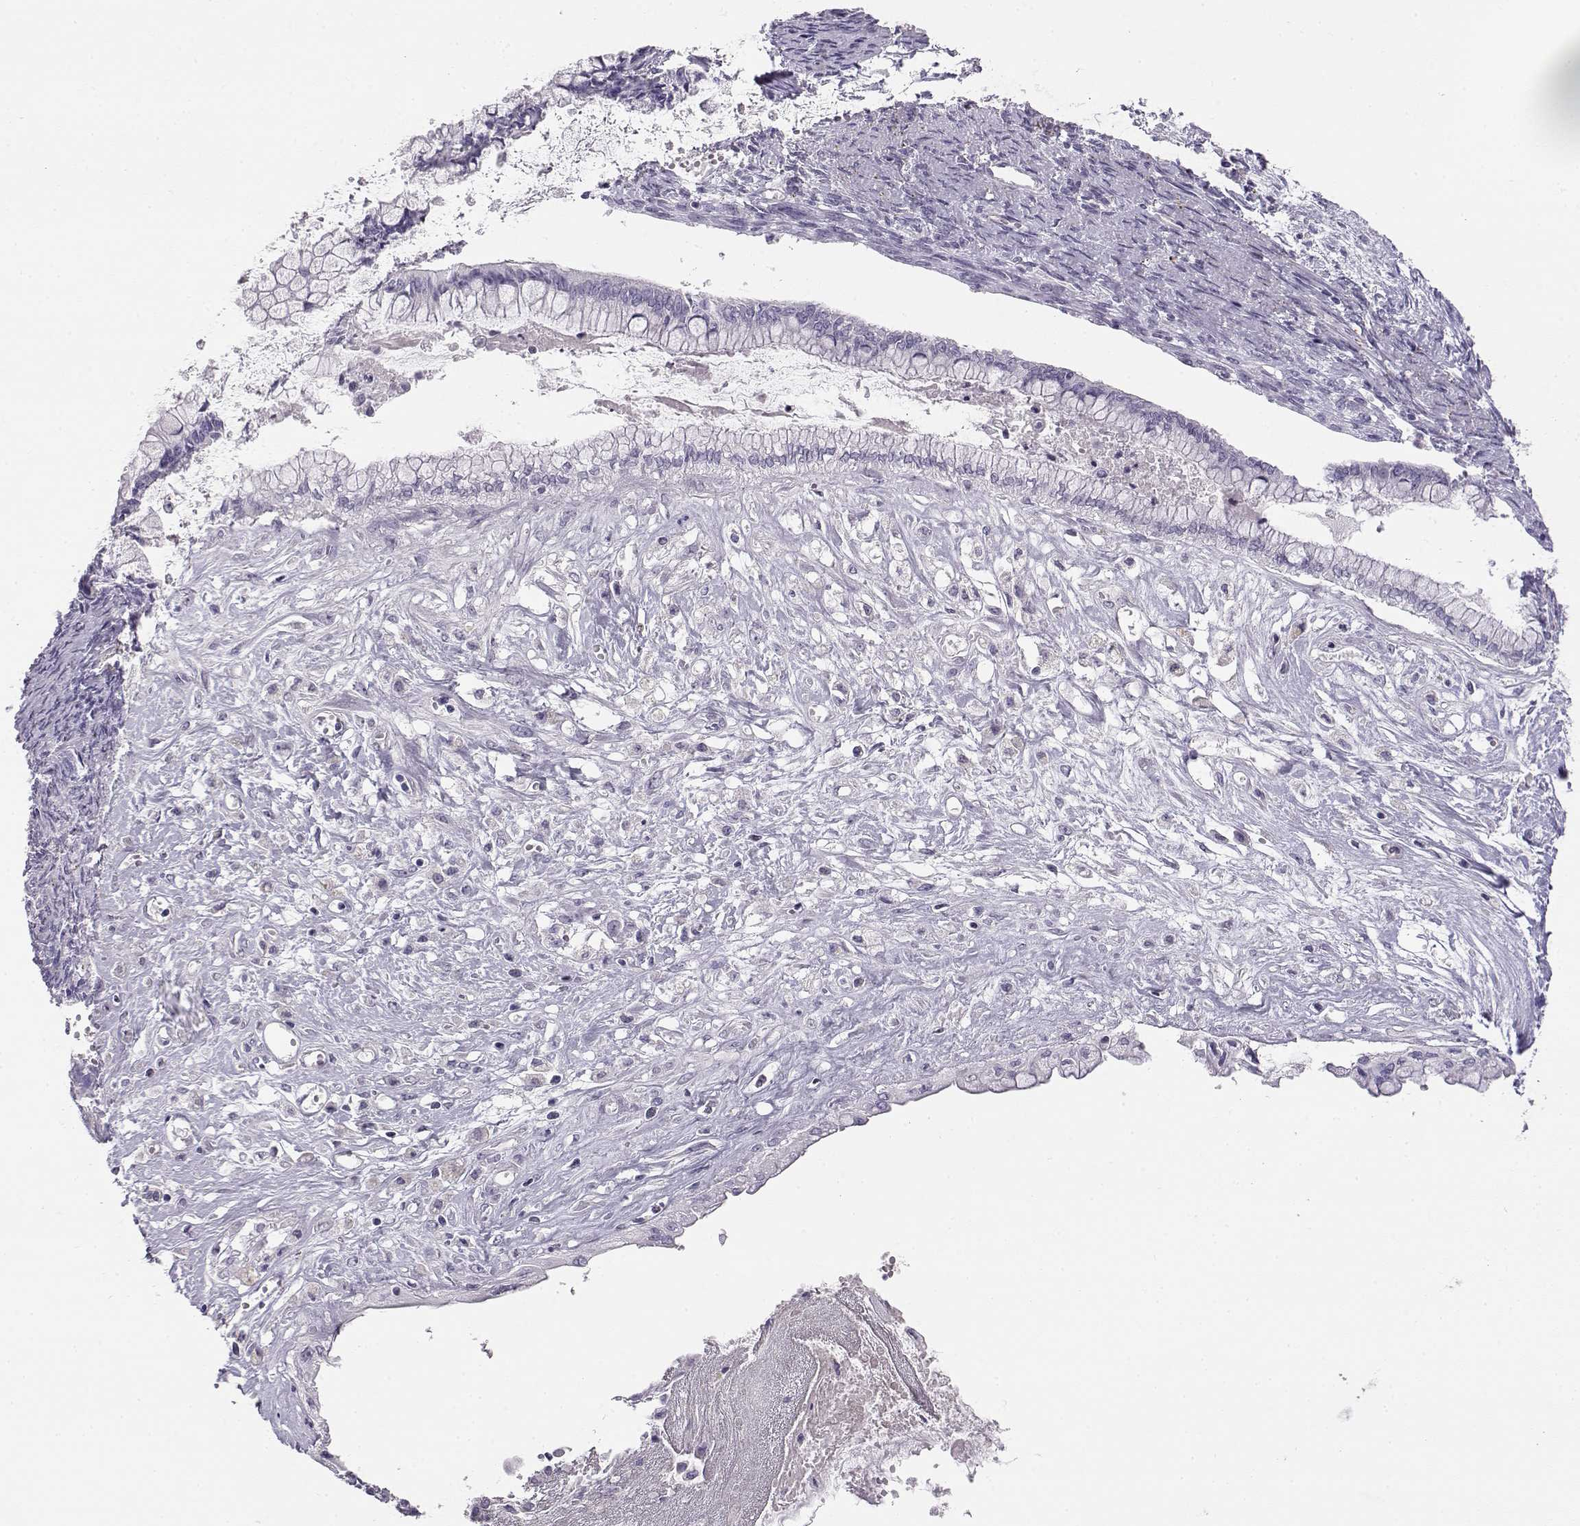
{"staining": {"intensity": "negative", "quantity": "none", "location": "none"}, "tissue": "ovarian cancer", "cell_type": "Tumor cells", "image_type": "cancer", "snomed": [{"axis": "morphology", "description": "Cystadenocarcinoma, mucinous, NOS"}, {"axis": "topography", "description": "Ovary"}], "caption": "IHC micrograph of ovarian cancer (mucinous cystadenocarcinoma) stained for a protein (brown), which demonstrates no staining in tumor cells.", "gene": "ENDOU", "patient": {"sex": "female", "age": 67}}